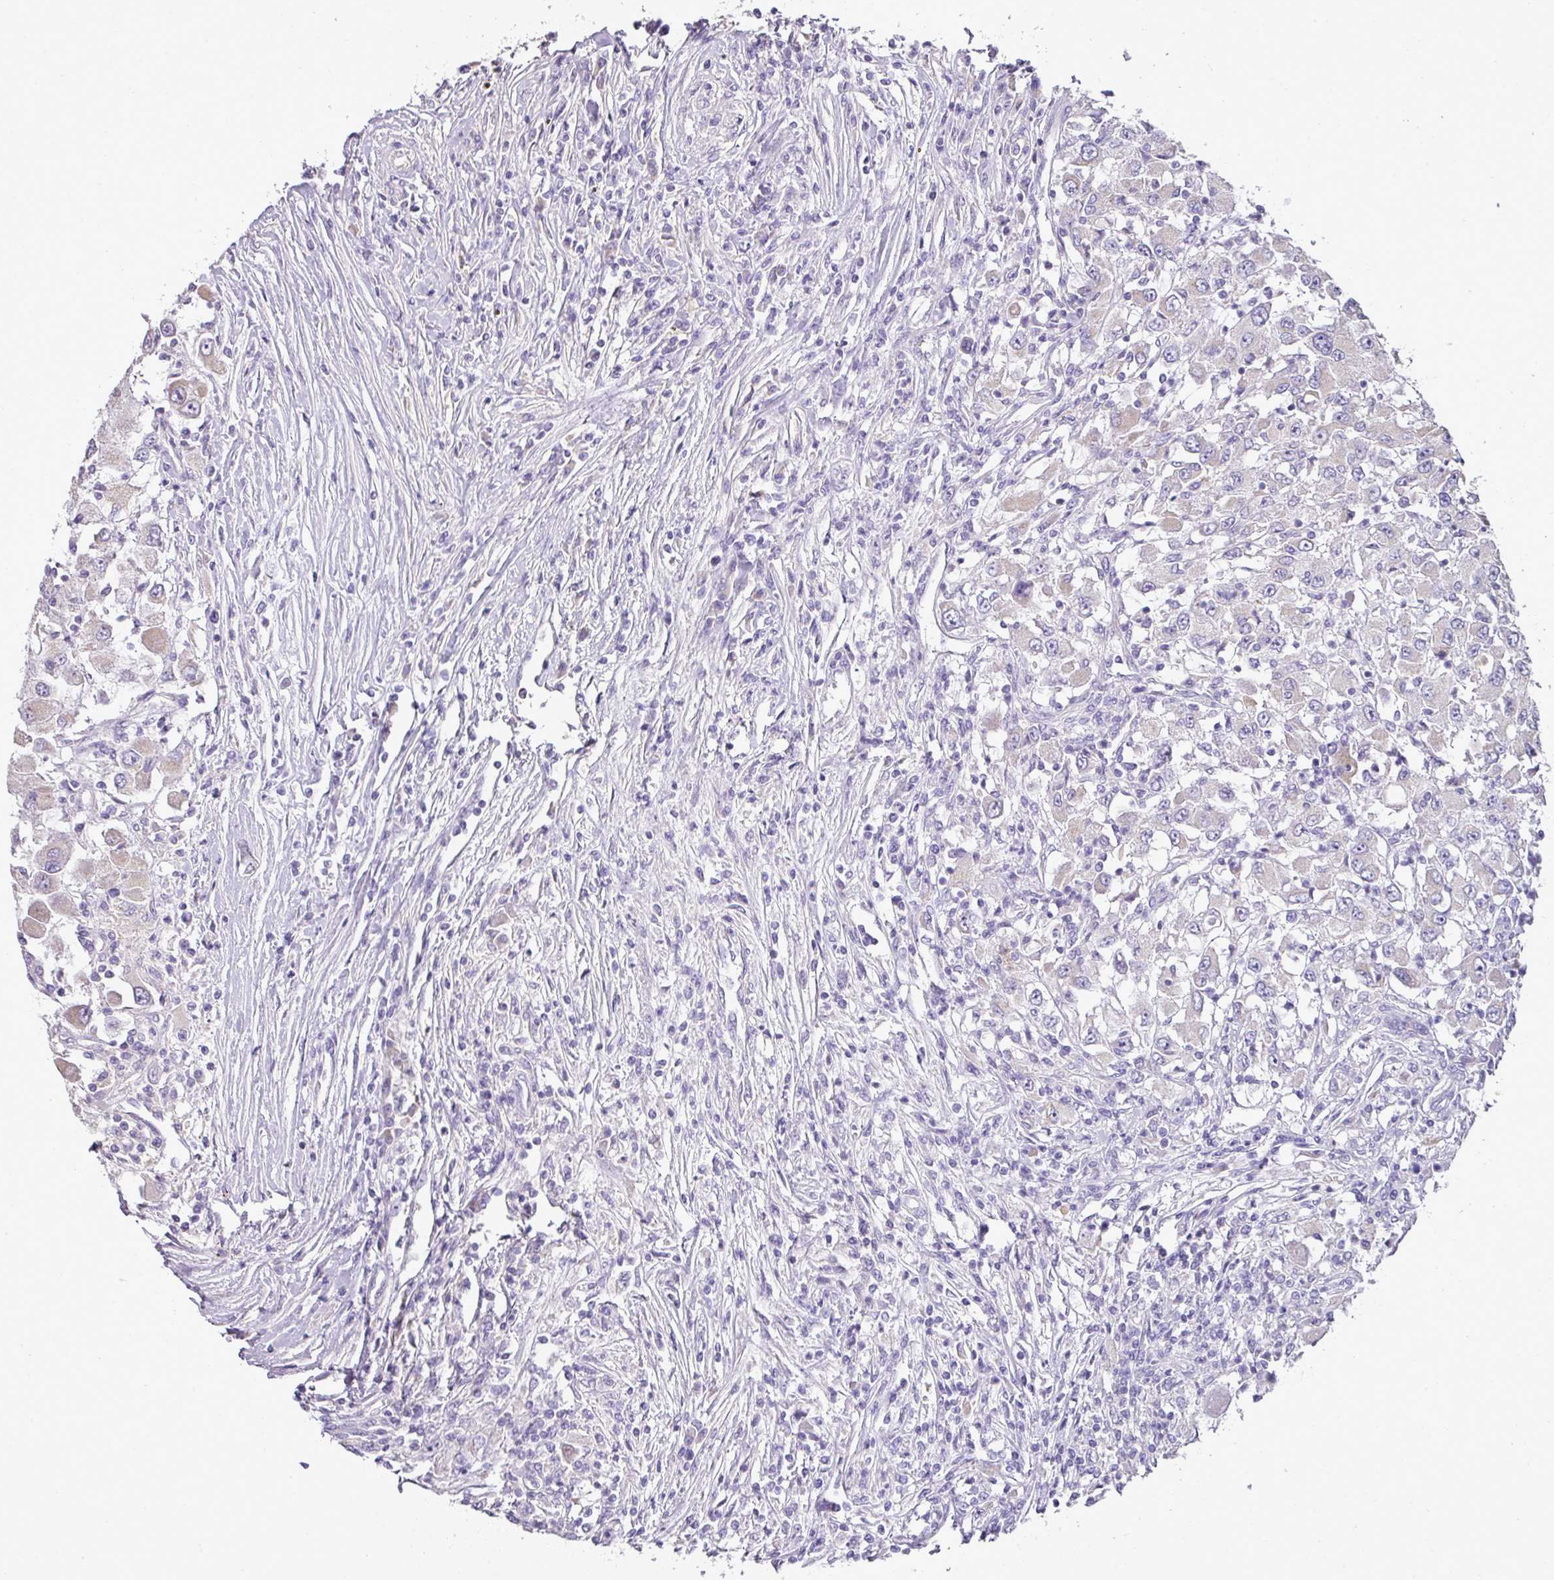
{"staining": {"intensity": "negative", "quantity": "none", "location": "none"}, "tissue": "renal cancer", "cell_type": "Tumor cells", "image_type": "cancer", "snomed": [{"axis": "morphology", "description": "Adenocarcinoma, NOS"}, {"axis": "topography", "description": "Kidney"}], "caption": "Tumor cells show no significant staining in renal adenocarcinoma.", "gene": "BRINP2", "patient": {"sex": "female", "age": 67}}